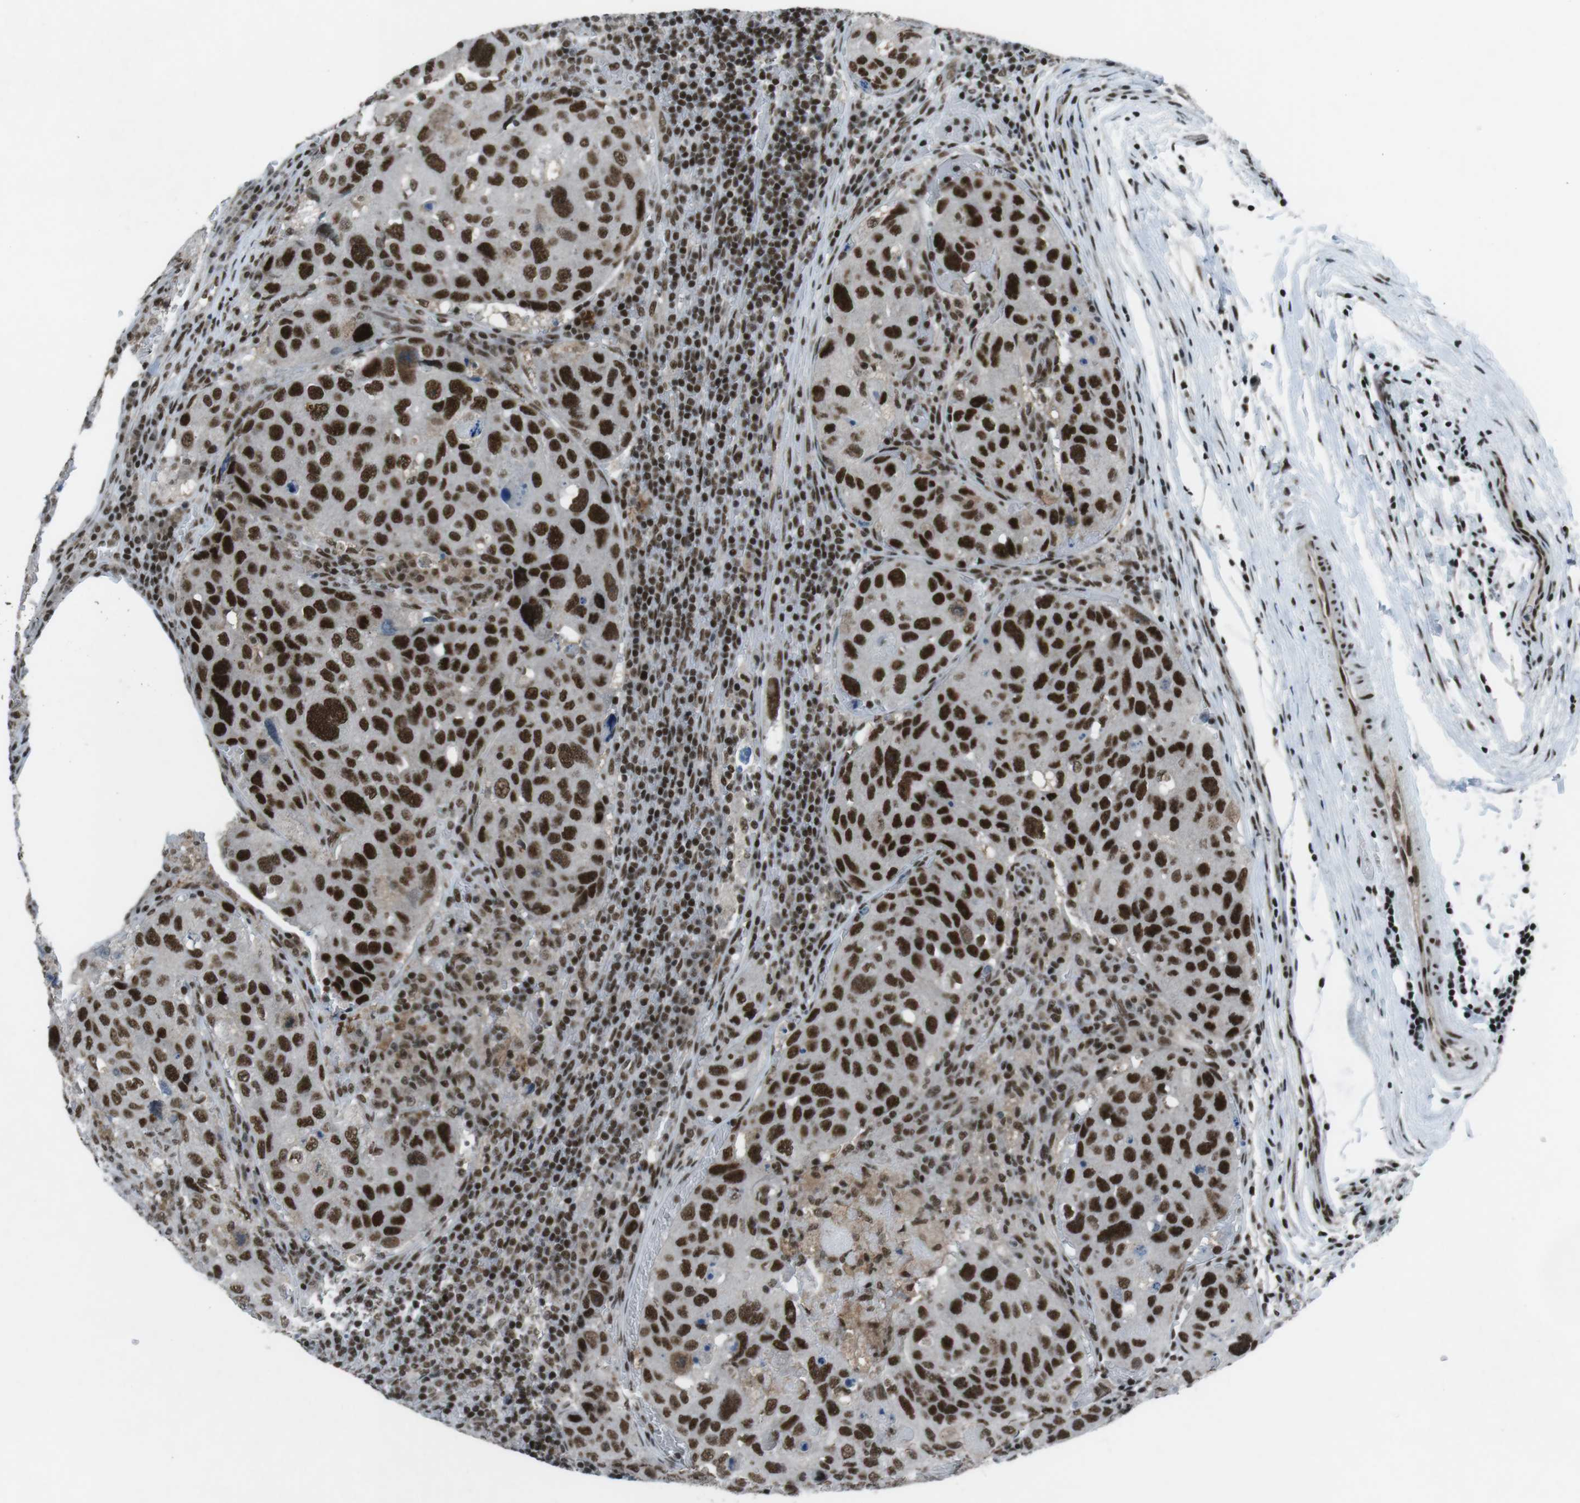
{"staining": {"intensity": "strong", "quantity": ">75%", "location": "nuclear"}, "tissue": "urothelial cancer", "cell_type": "Tumor cells", "image_type": "cancer", "snomed": [{"axis": "morphology", "description": "Urothelial carcinoma, High grade"}, {"axis": "topography", "description": "Lymph node"}, {"axis": "topography", "description": "Urinary bladder"}], "caption": "Immunohistochemistry (IHC) of human high-grade urothelial carcinoma demonstrates high levels of strong nuclear positivity in about >75% of tumor cells. (DAB (3,3'-diaminobenzidine) IHC with brightfield microscopy, high magnification).", "gene": "TAF1", "patient": {"sex": "male", "age": 51}}